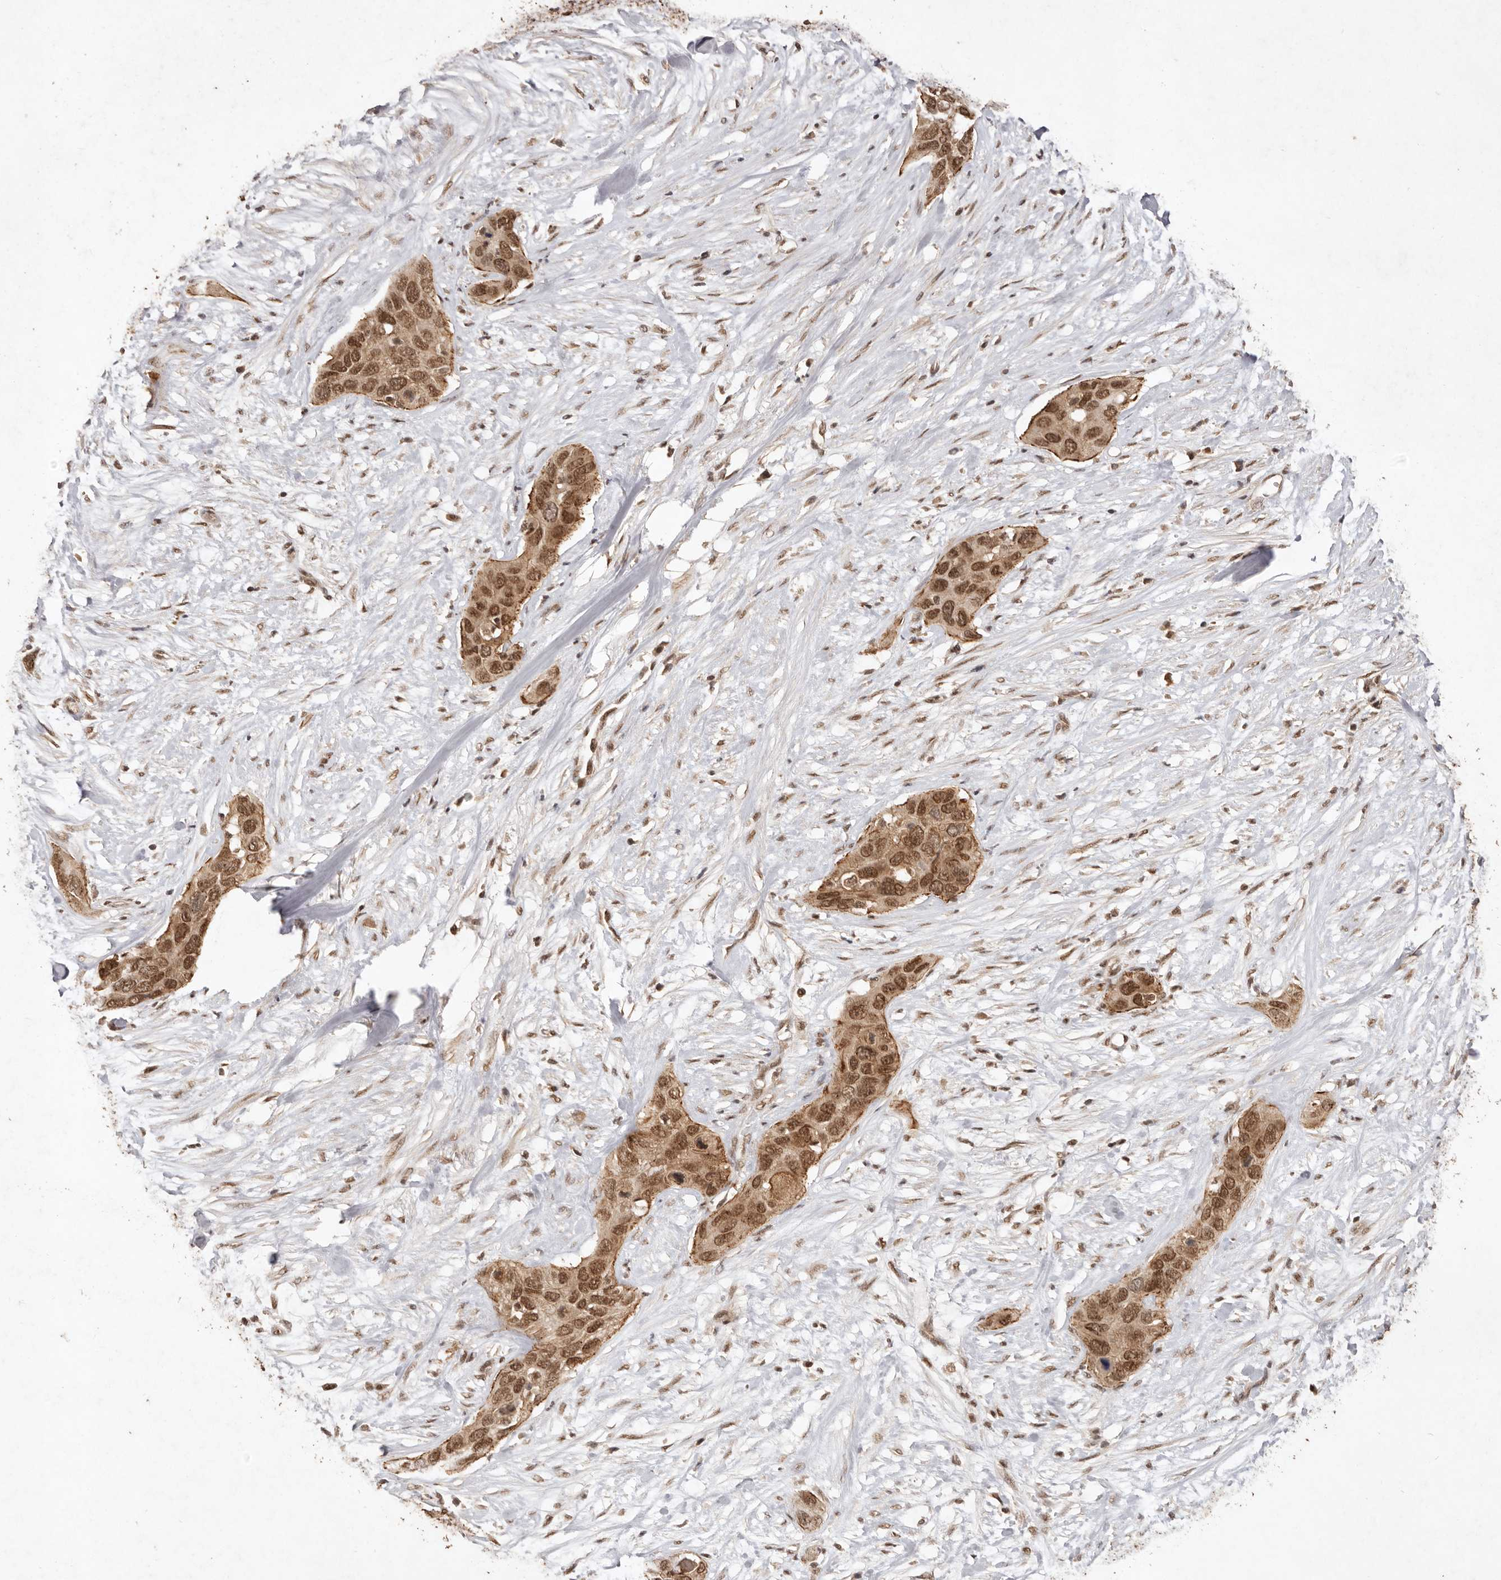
{"staining": {"intensity": "moderate", "quantity": ">75%", "location": "cytoplasmic/membranous,nuclear"}, "tissue": "pancreatic cancer", "cell_type": "Tumor cells", "image_type": "cancer", "snomed": [{"axis": "morphology", "description": "Adenocarcinoma, NOS"}, {"axis": "topography", "description": "Pancreas"}], "caption": "The histopathology image displays immunohistochemical staining of adenocarcinoma (pancreatic). There is moderate cytoplasmic/membranous and nuclear staining is appreciated in about >75% of tumor cells. The staining is performed using DAB brown chromogen to label protein expression. The nuclei are counter-stained blue using hematoxylin.", "gene": "TARS2", "patient": {"sex": "female", "age": 60}}